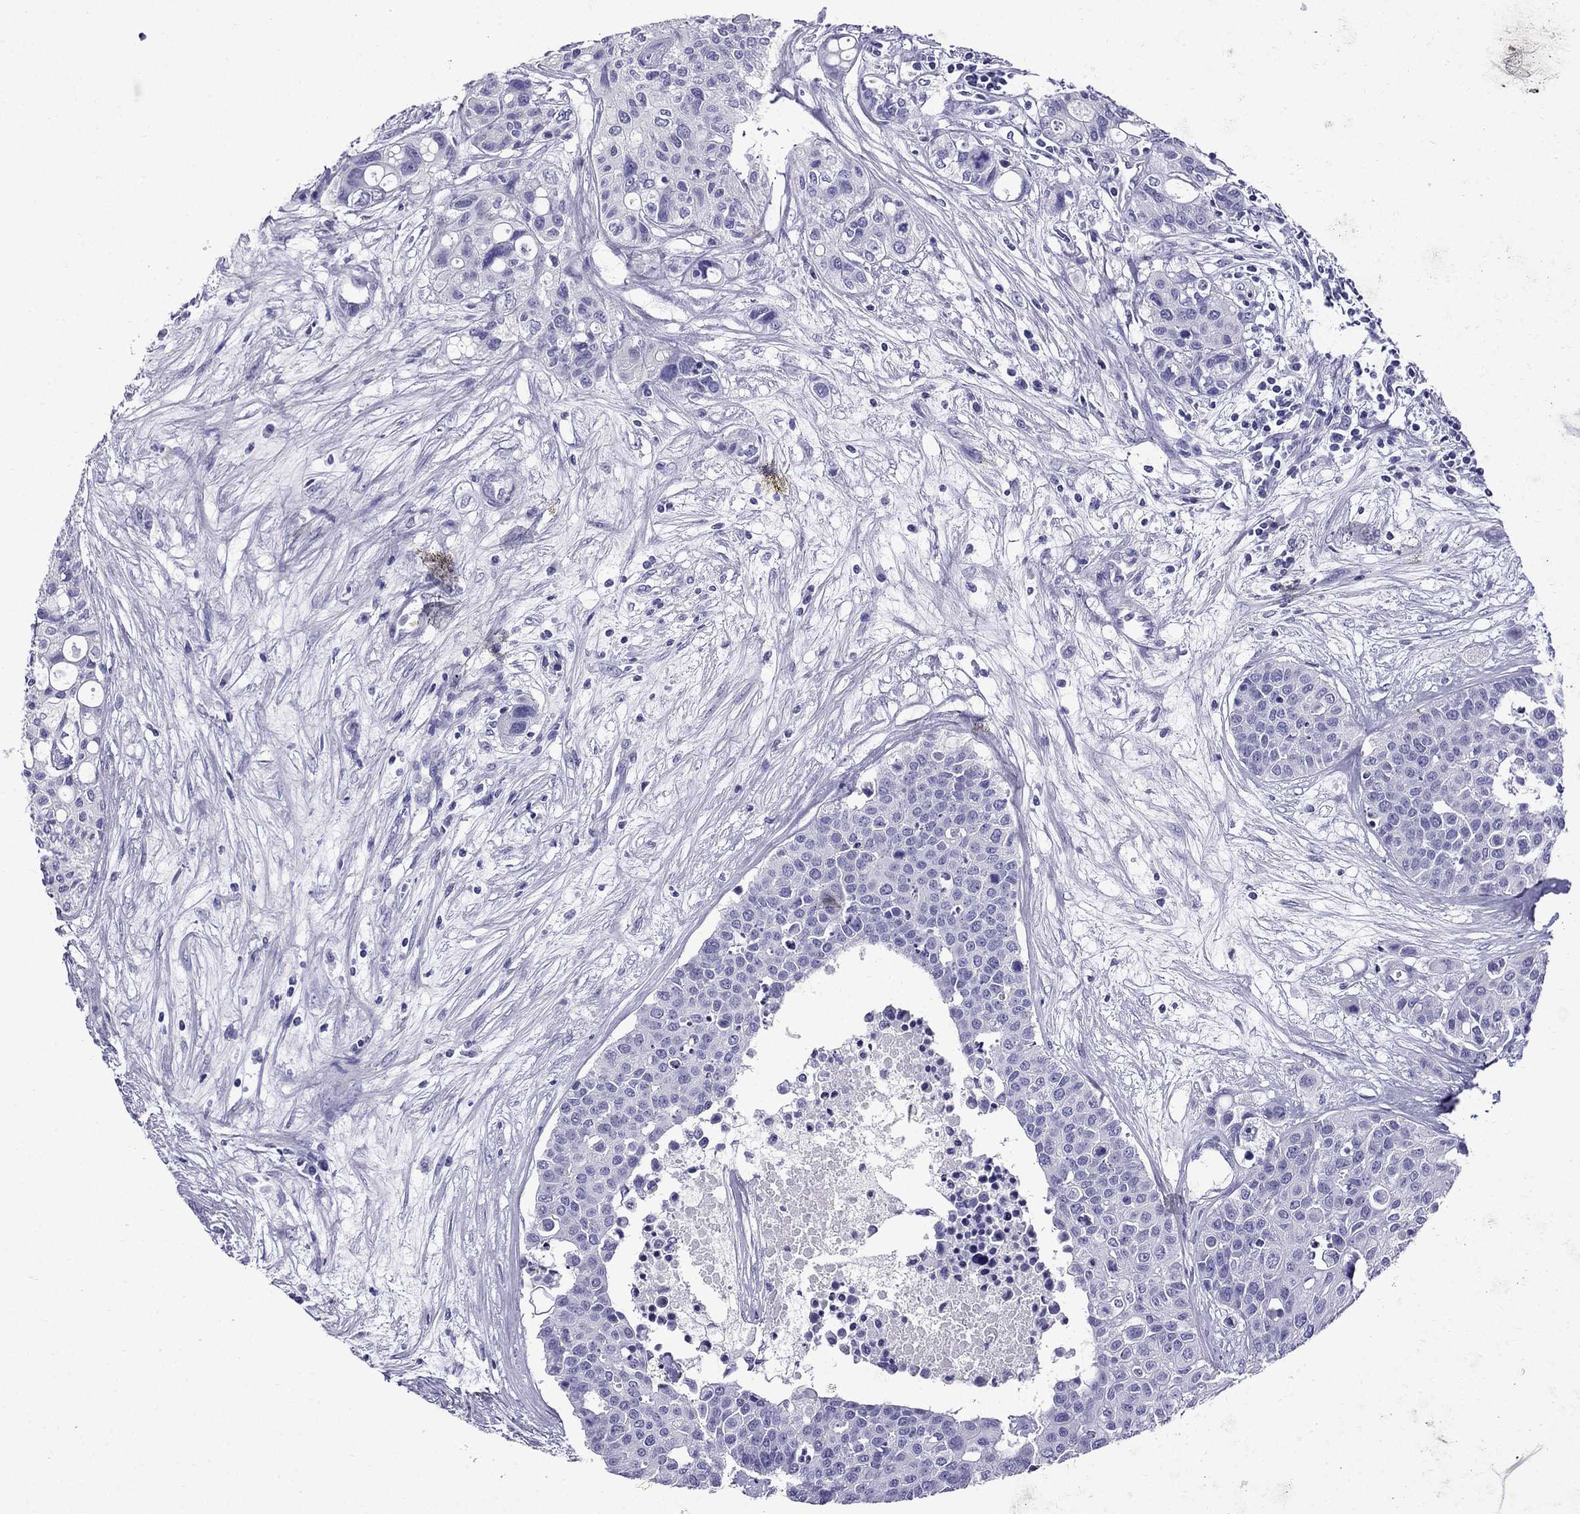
{"staining": {"intensity": "negative", "quantity": "none", "location": "none"}, "tissue": "carcinoid", "cell_type": "Tumor cells", "image_type": "cancer", "snomed": [{"axis": "morphology", "description": "Carcinoid, malignant, NOS"}, {"axis": "topography", "description": "Colon"}], "caption": "This is an IHC image of malignant carcinoid. There is no staining in tumor cells.", "gene": "ERC2", "patient": {"sex": "male", "age": 81}}